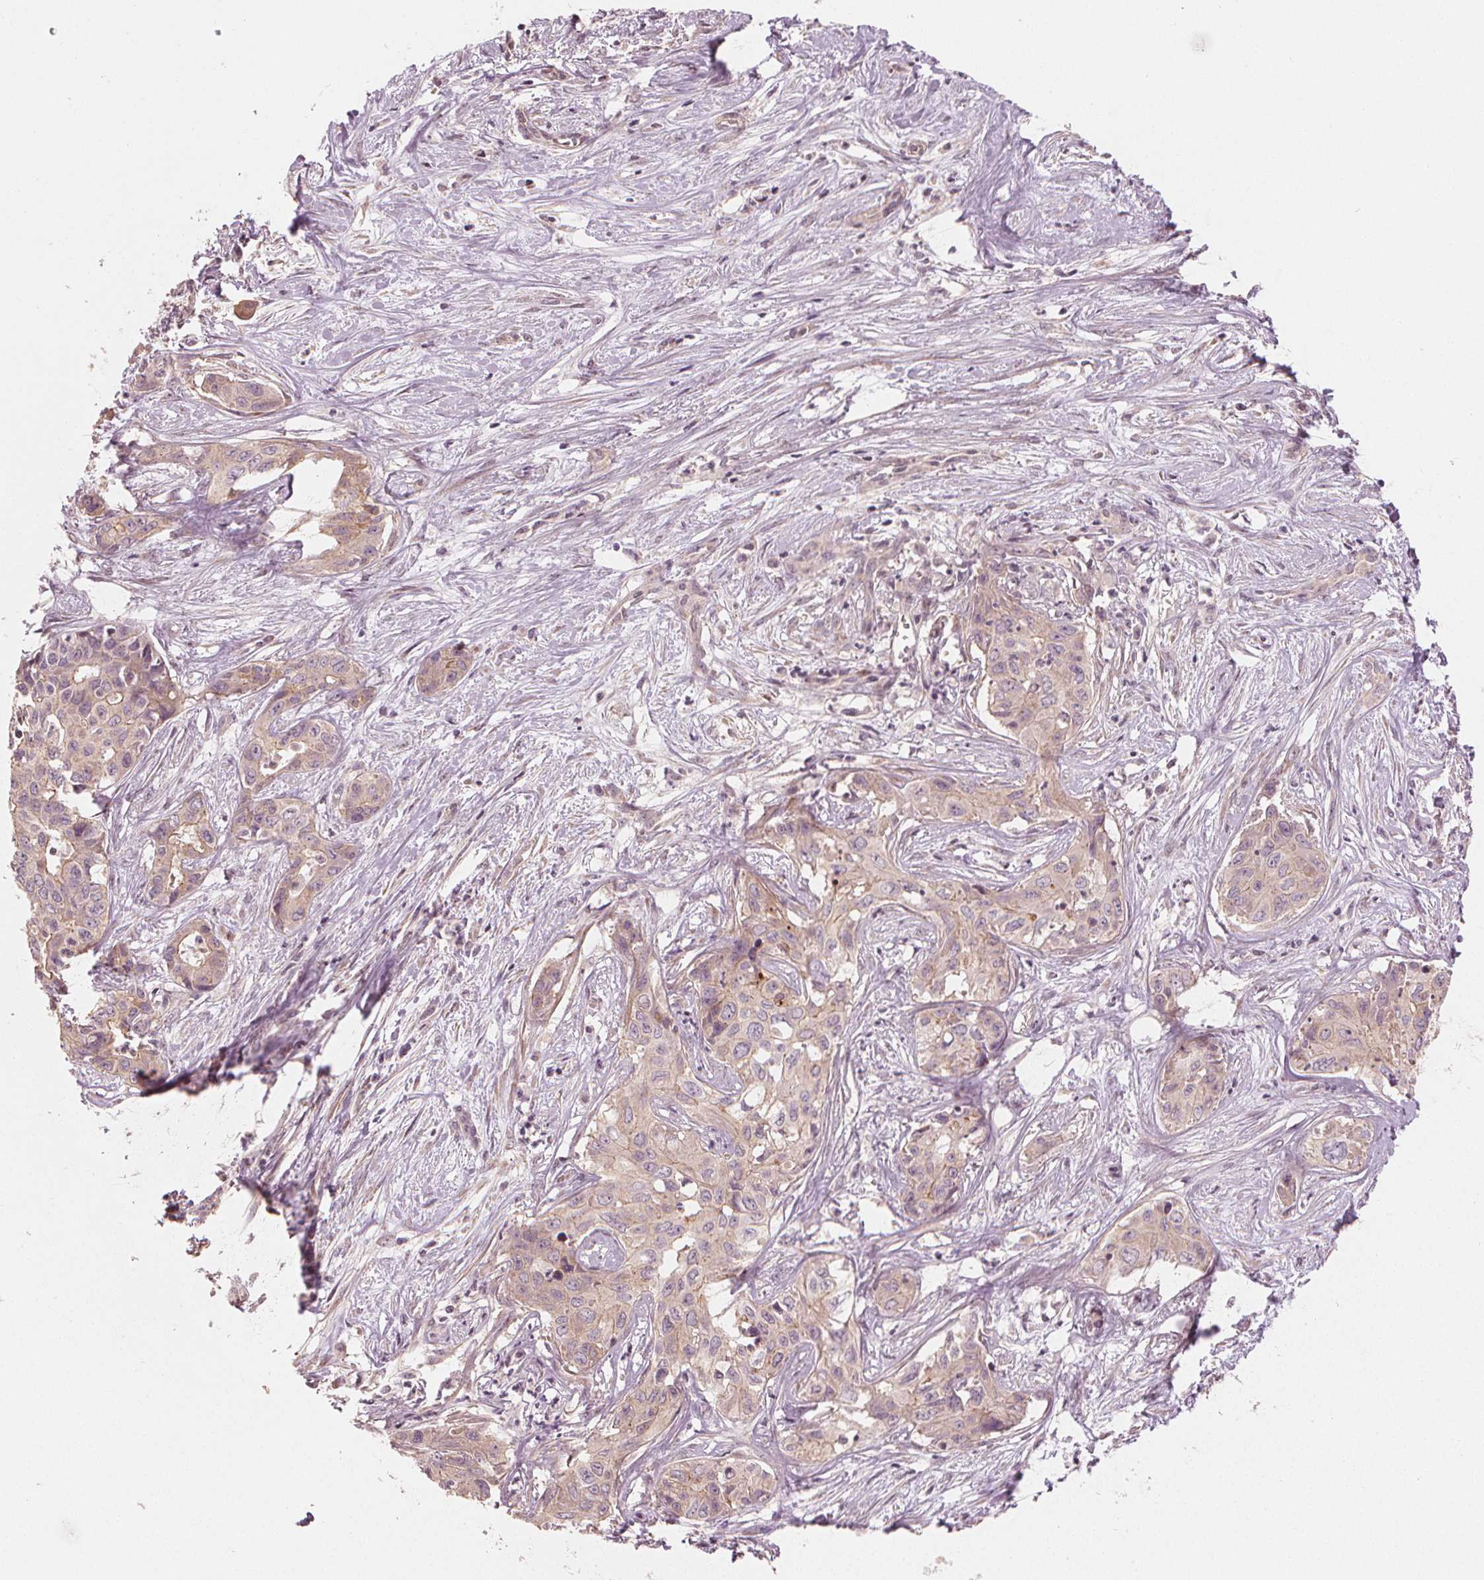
{"staining": {"intensity": "moderate", "quantity": "<25%", "location": "cytoplasmic/membranous"}, "tissue": "liver cancer", "cell_type": "Tumor cells", "image_type": "cancer", "snomed": [{"axis": "morphology", "description": "Cholangiocarcinoma"}, {"axis": "topography", "description": "Liver"}], "caption": "Moderate cytoplasmic/membranous protein staining is appreciated in approximately <25% of tumor cells in liver cholangiocarcinoma.", "gene": "CLBA1", "patient": {"sex": "female", "age": 65}}